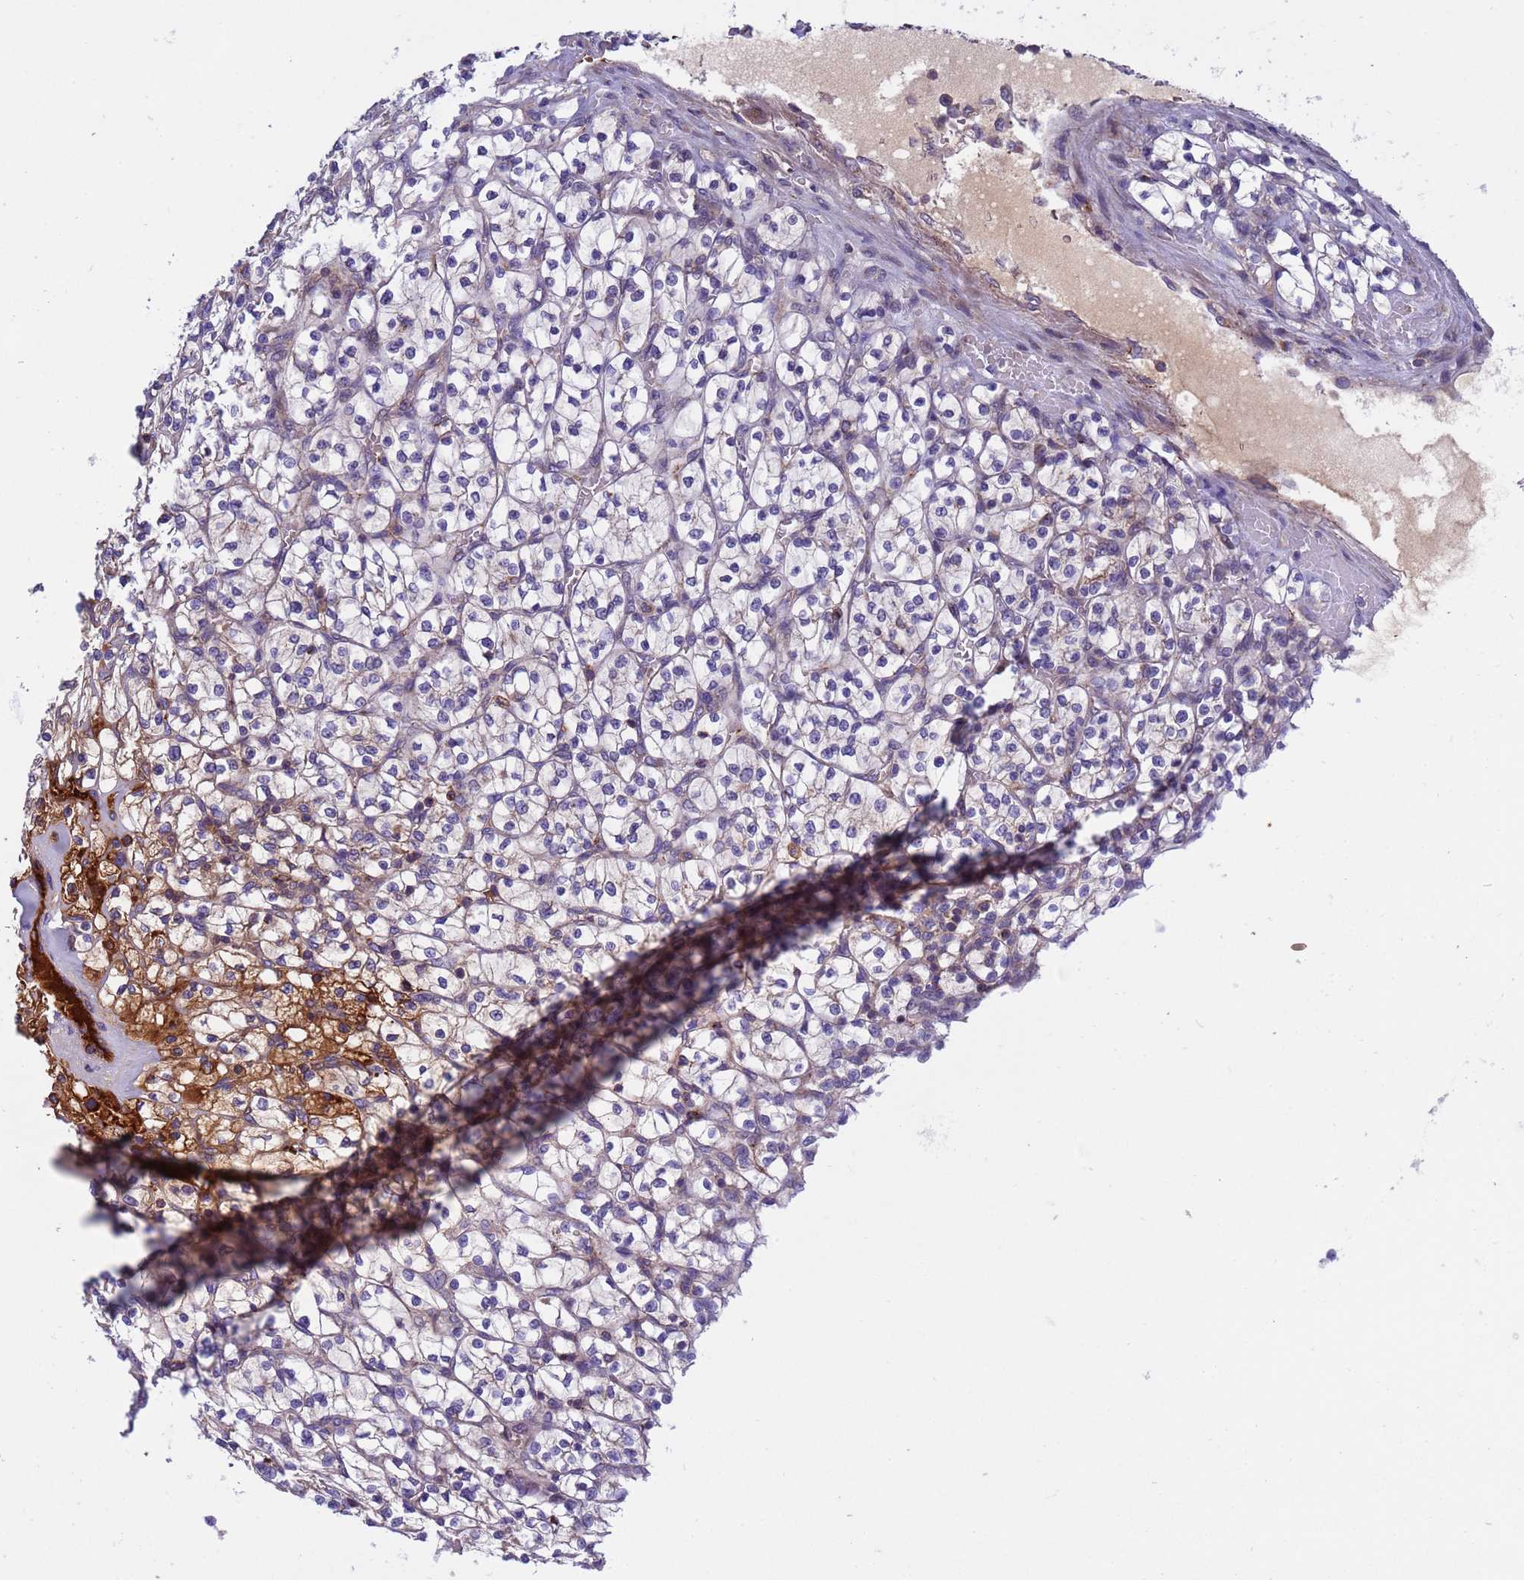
{"staining": {"intensity": "negative", "quantity": "none", "location": "none"}, "tissue": "renal cancer", "cell_type": "Tumor cells", "image_type": "cancer", "snomed": [{"axis": "morphology", "description": "Adenocarcinoma, NOS"}, {"axis": "topography", "description": "Kidney"}], "caption": "A histopathology image of renal adenocarcinoma stained for a protein demonstrates no brown staining in tumor cells.", "gene": "PARP16", "patient": {"sex": "female", "age": 64}}